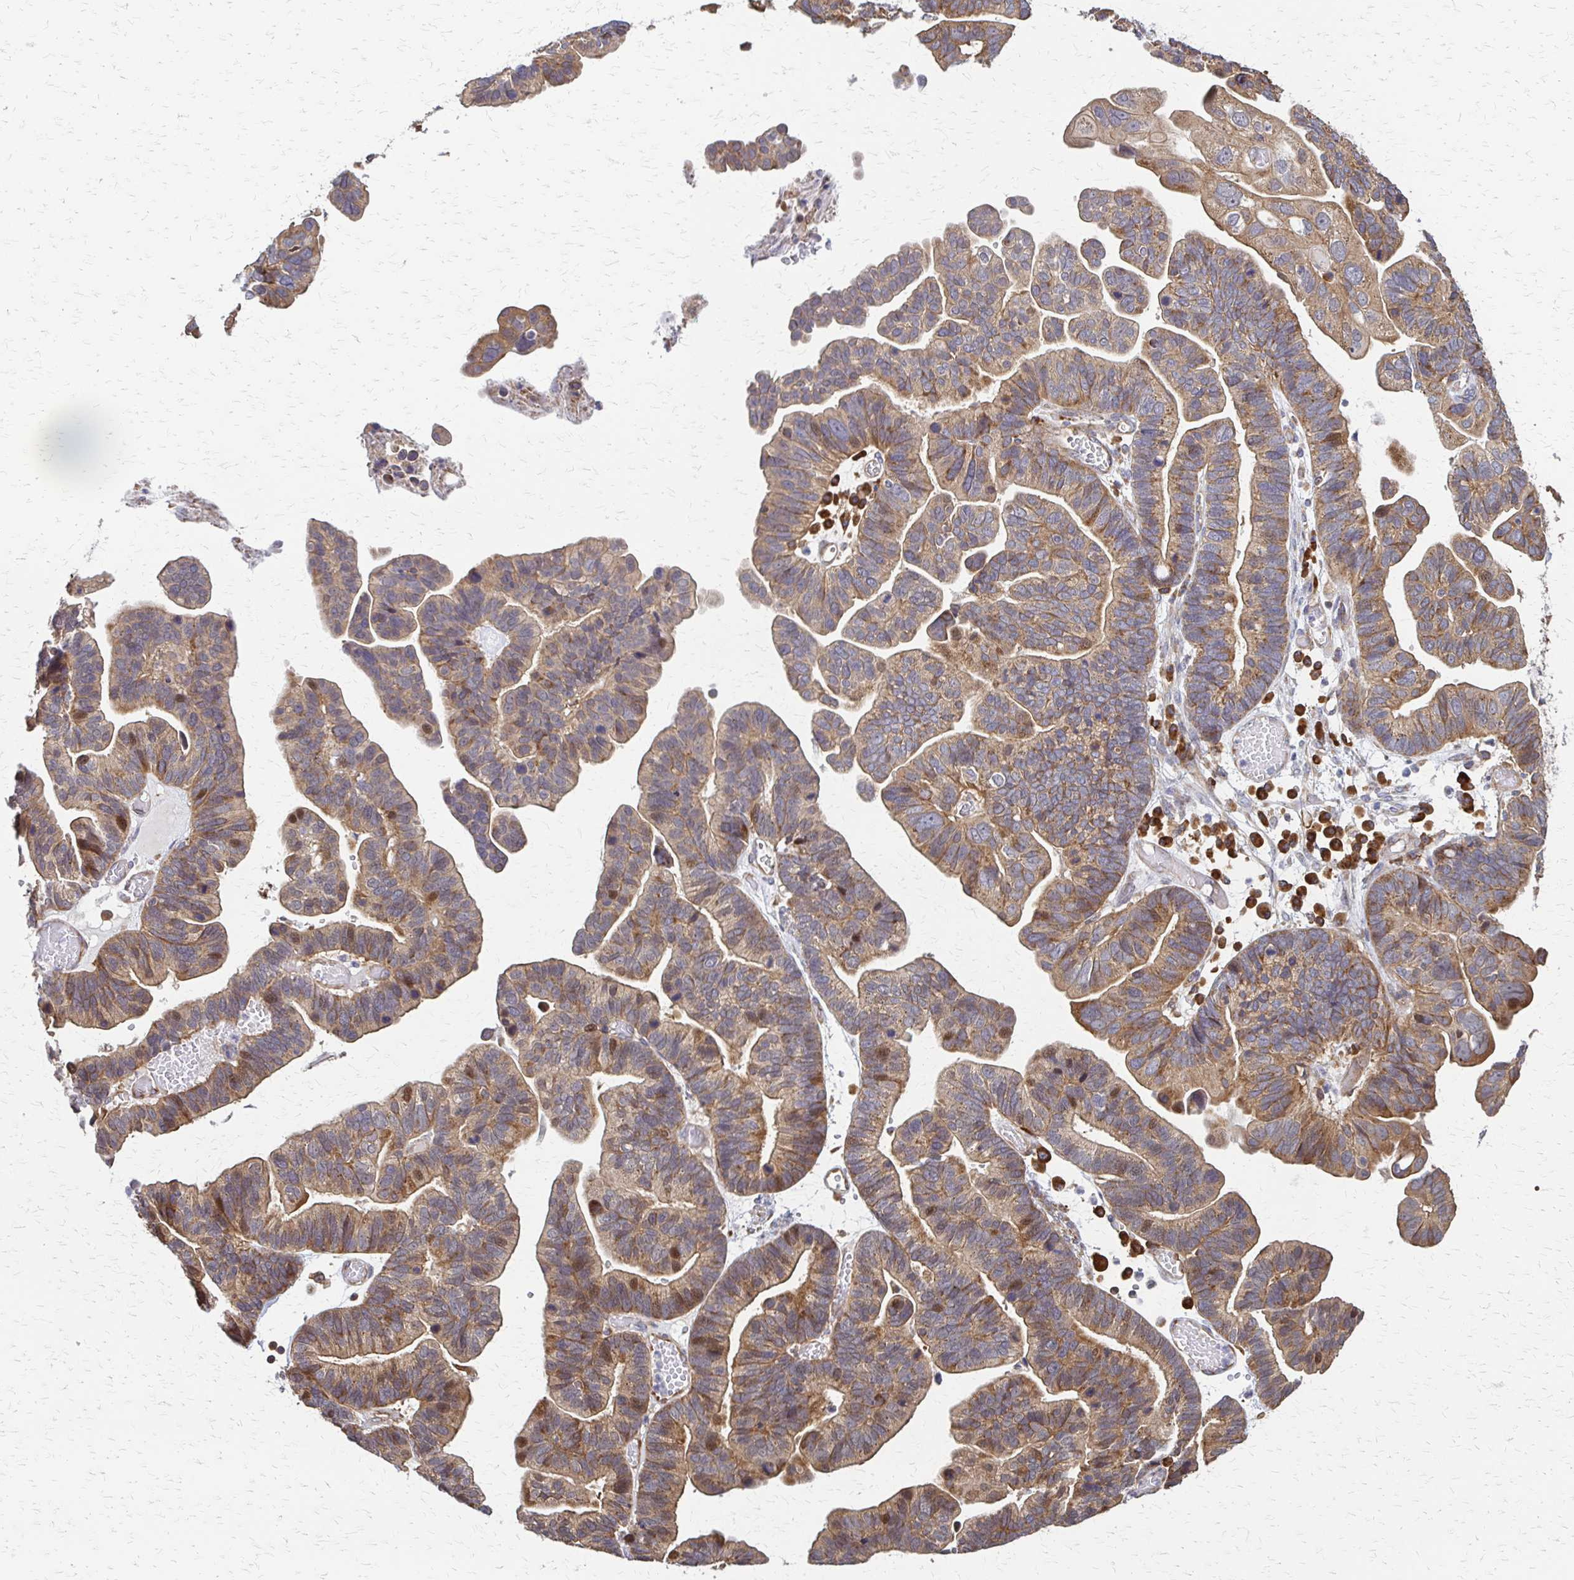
{"staining": {"intensity": "moderate", "quantity": ">75%", "location": "cytoplasmic/membranous"}, "tissue": "ovarian cancer", "cell_type": "Tumor cells", "image_type": "cancer", "snomed": [{"axis": "morphology", "description": "Cystadenocarcinoma, serous, NOS"}, {"axis": "topography", "description": "Ovary"}], "caption": "A brown stain highlights moderate cytoplasmic/membranous expression of a protein in human serous cystadenocarcinoma (ovarian) tumor cells.", "gene": "EEF2", "patient": {"sex": "female", "age": 56}}